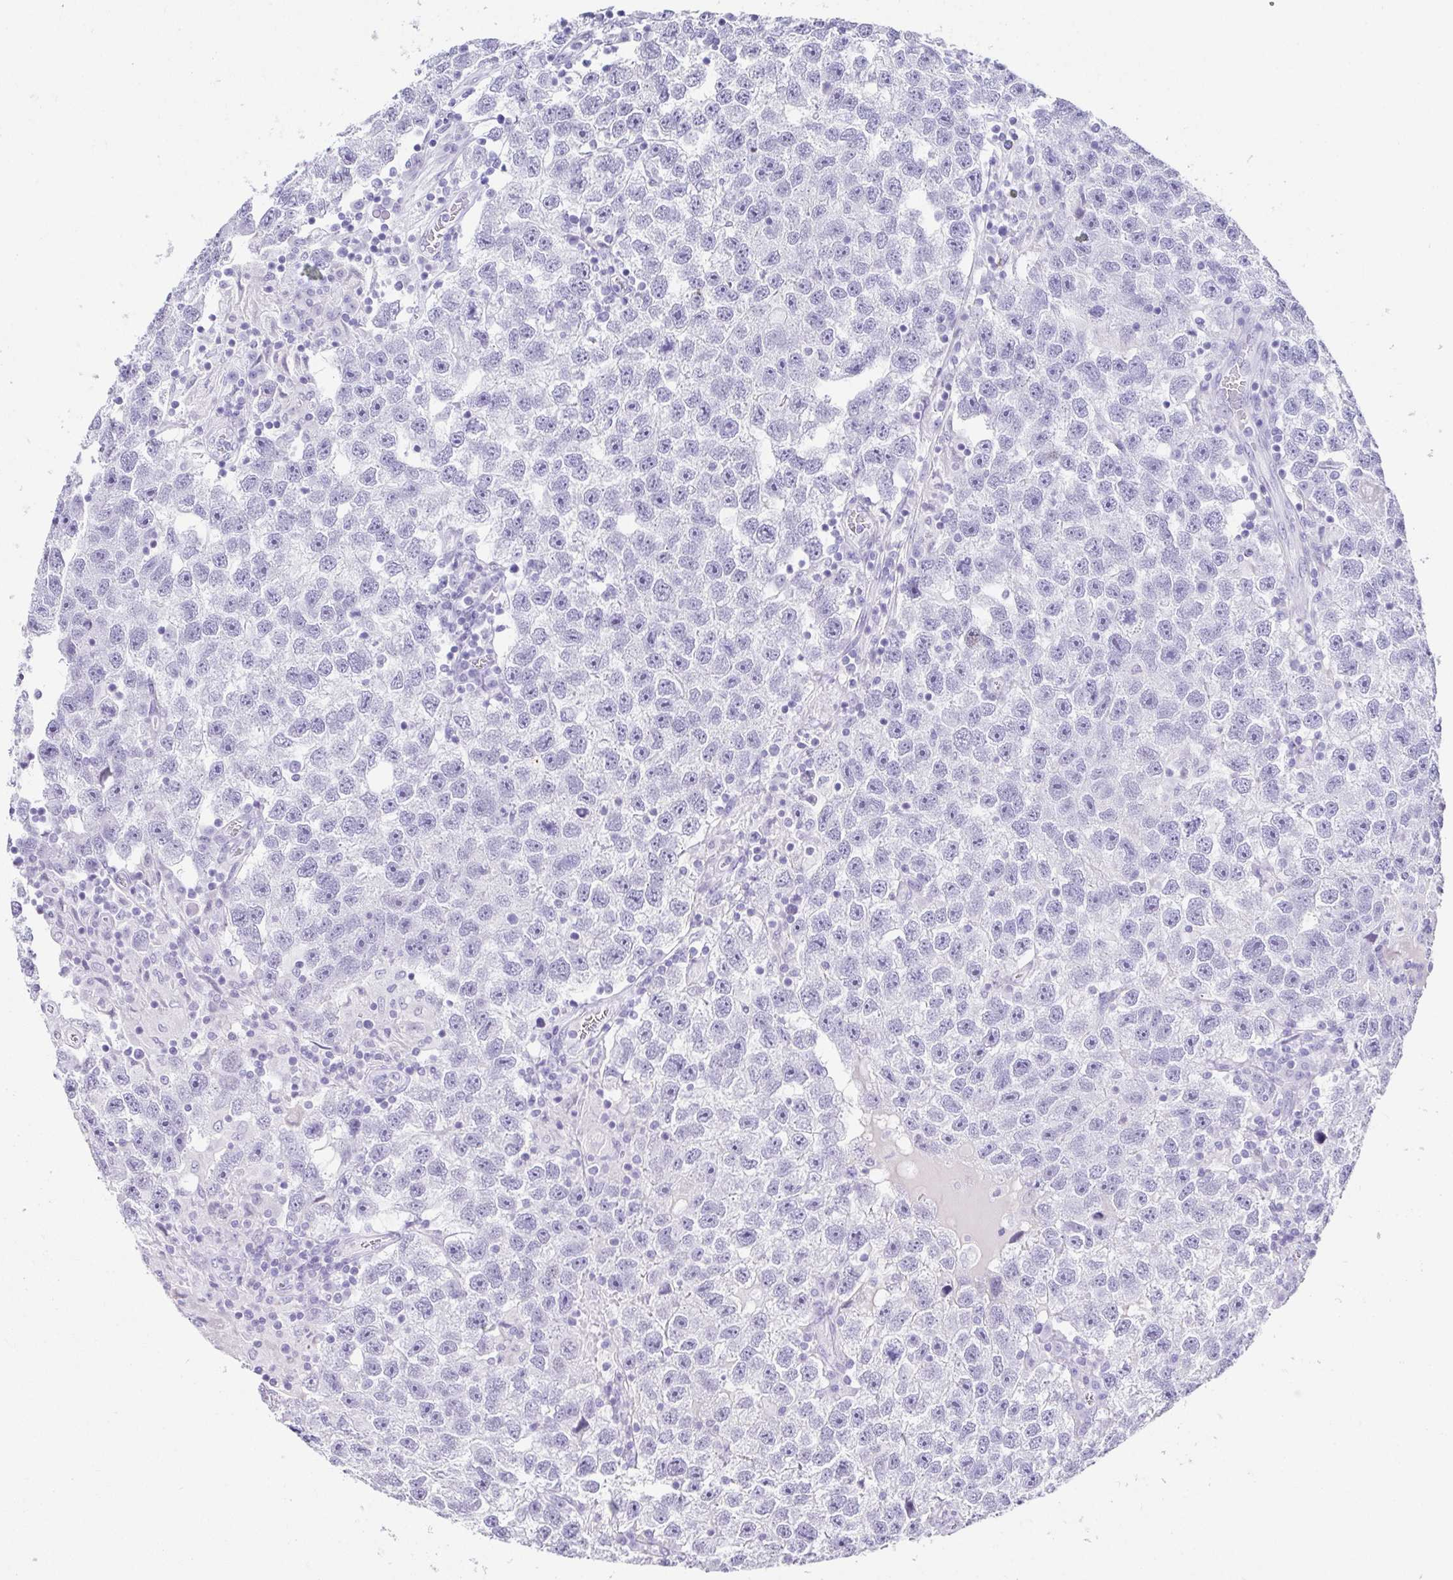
{"staining": {"intensity": "negative", "quantity": "none", "location": "none"}, "tissue": "testis cancer", "cell_type": "Tumor cells", "image_type": "cancer", "snomed": [{"axis": "morphology", "description": "Seminoma, NOS"}, {"axis": "topography", "description": "Testis"}], "caption": "Photomicrograph shows no protein staining in tumor cells of testis cancer (seminoma) tissue.", "gene": "ESX1", "patient": {"sex": "male", "age": 26}}